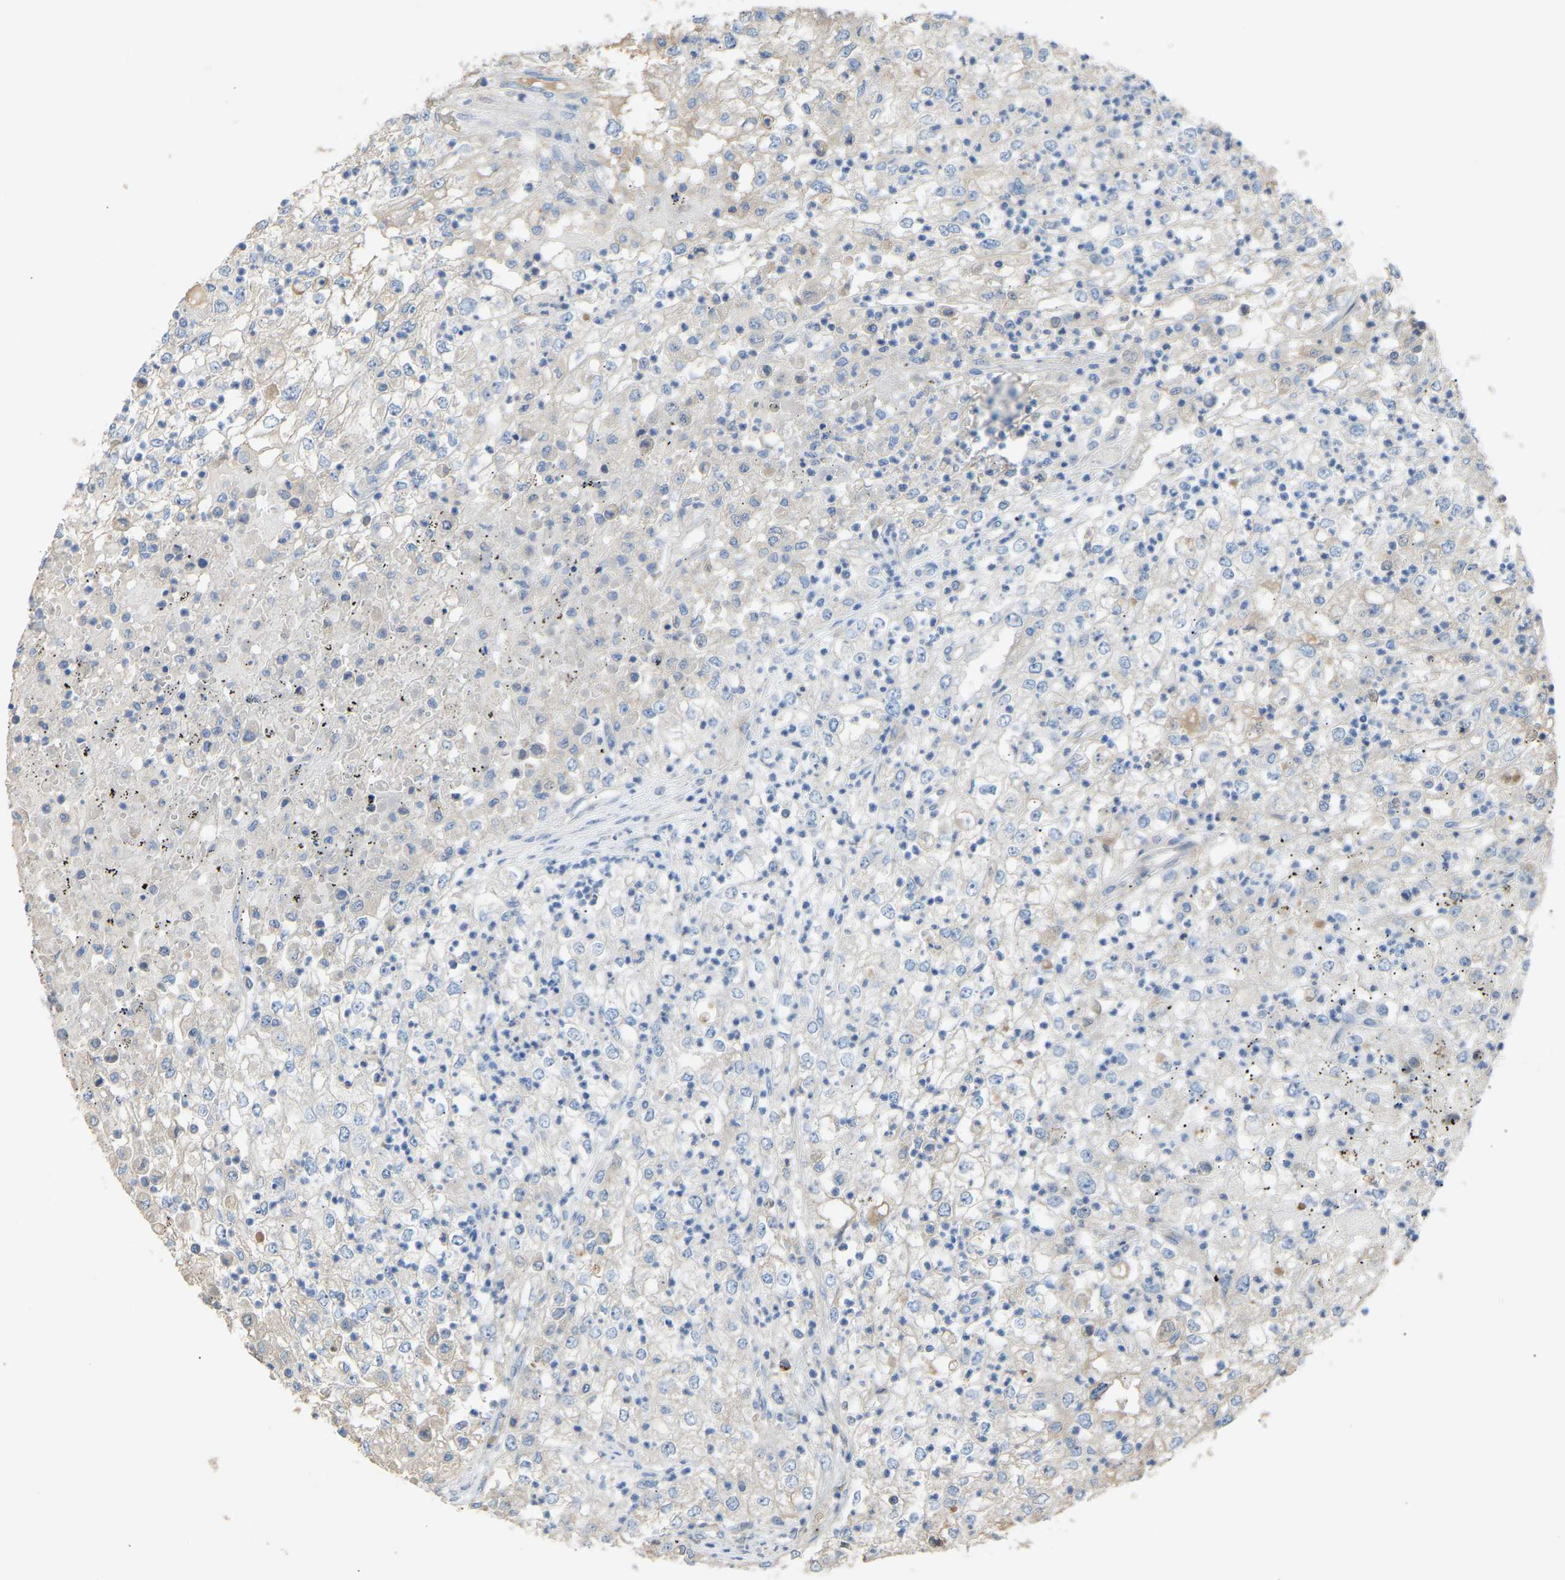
{"staining": {"intensity": "weak", "quantity": "<25%", "location": "cytoplasmic/membranous"}, "tissue": "renal cancer", "cell_type": "Tumor cells", "image_type": "cancer", "snomed": [{"axis": "morphology", "description": "Adenocarcinoma, NOS"}, {"axis": "topography", "description": "Kidney"}], "caption": "Image shows no significant protein staining in tumor cells of adenocarcinoma (renal).", "gene": "RGP1", "patient": {"sex": "female", "age": 54}}